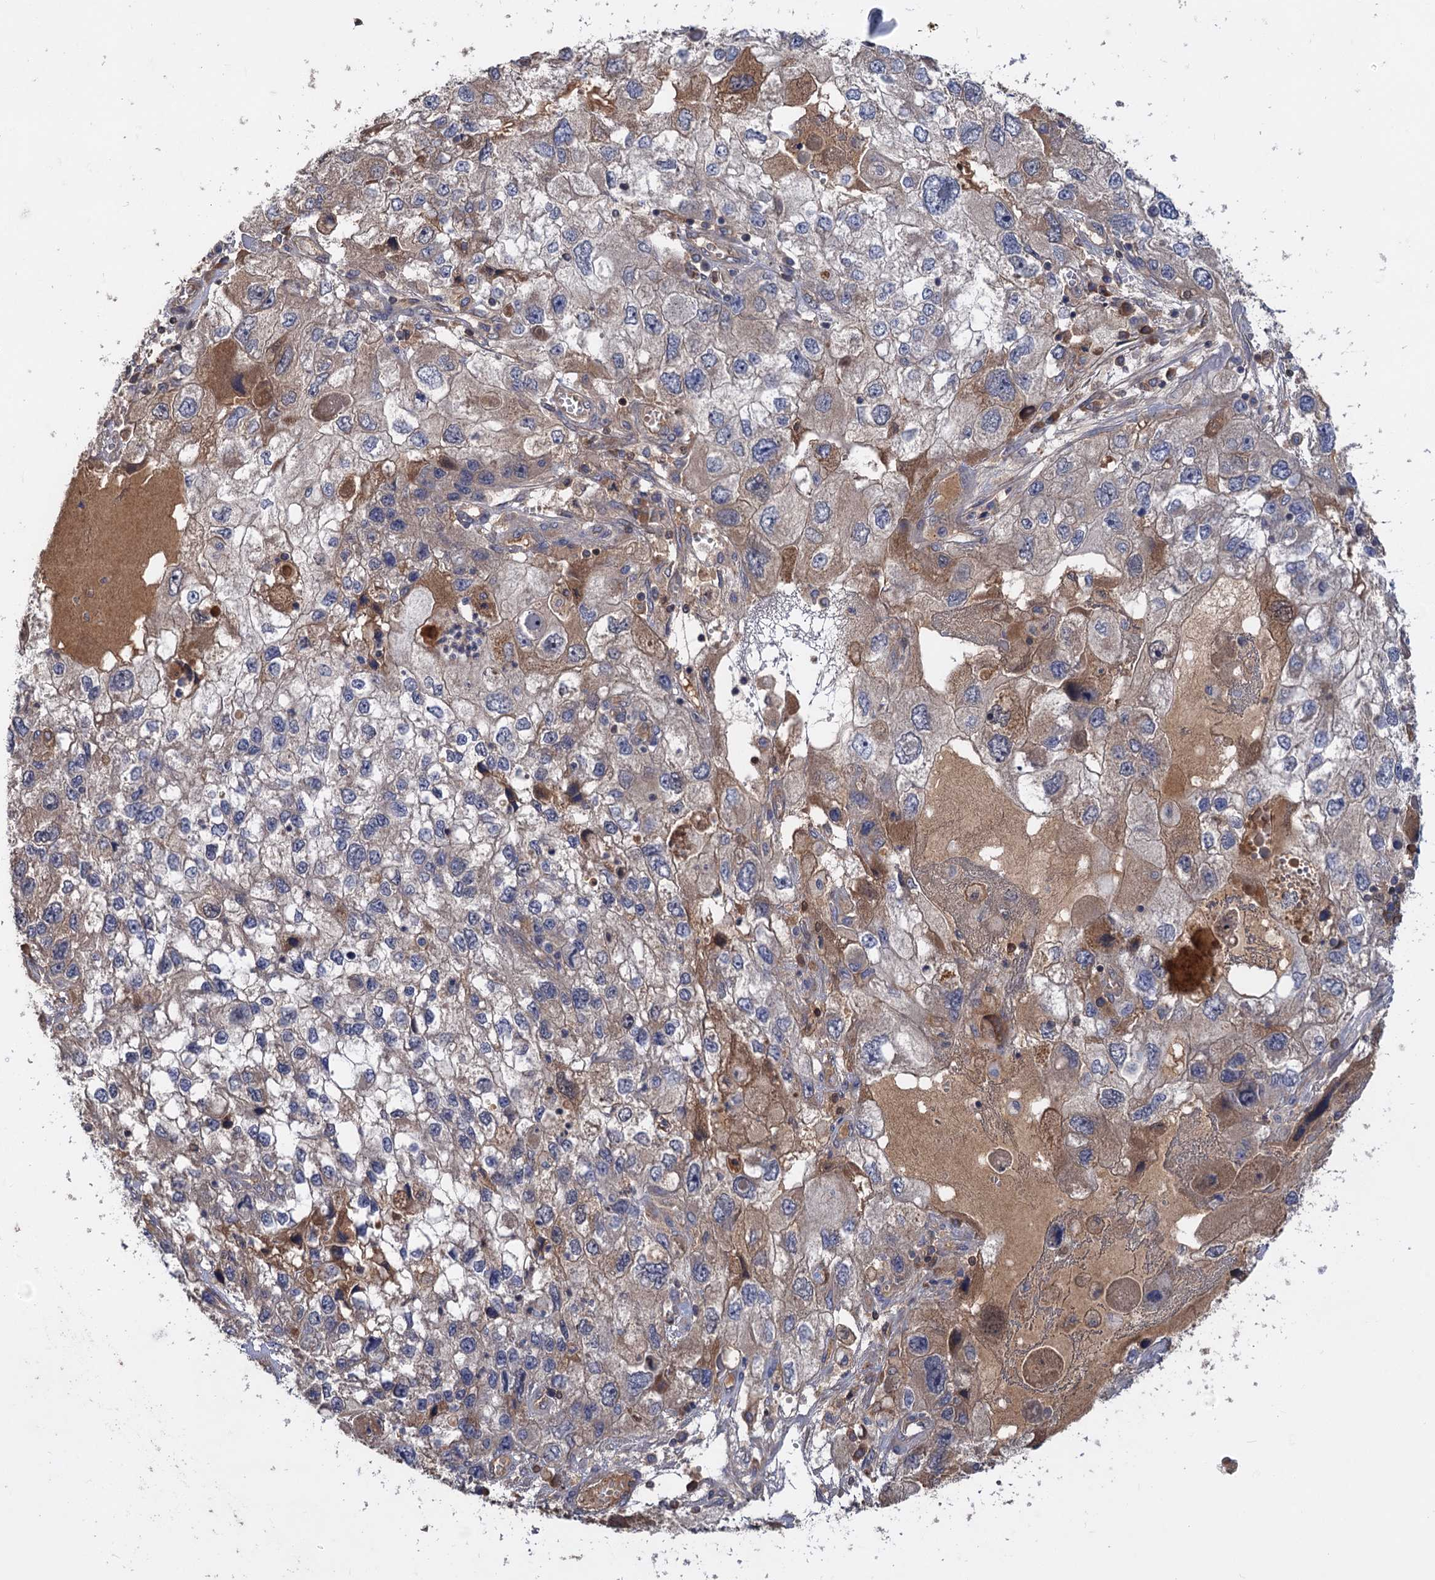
{"staining": {"intensity": "moderate", "quantity": "<25%", "location": "cytoplasmic/membranous"}, "tissue": "endometrial cancer", "cell_type": "Tumor cells", "image_type": "cancer", "snomed": [{"axis": "morphology", "description": "Adenocarcinoma, NOS"}, {"axis": "topography", "description": "Endometrium"}], "caption": "A brown stain shows moderate cytoplasmic/membranous positivity of a protein in adenocarcinoma (endometrial) tumor cells. The protein is stained brown, and the nuclei are stained in blue (DAB (3,3'-diaminobenzidine) IHC with brightfield microscopy, high magnification).", "gene": "DGKA", "patient": {"sex": "female", "age": 49}}